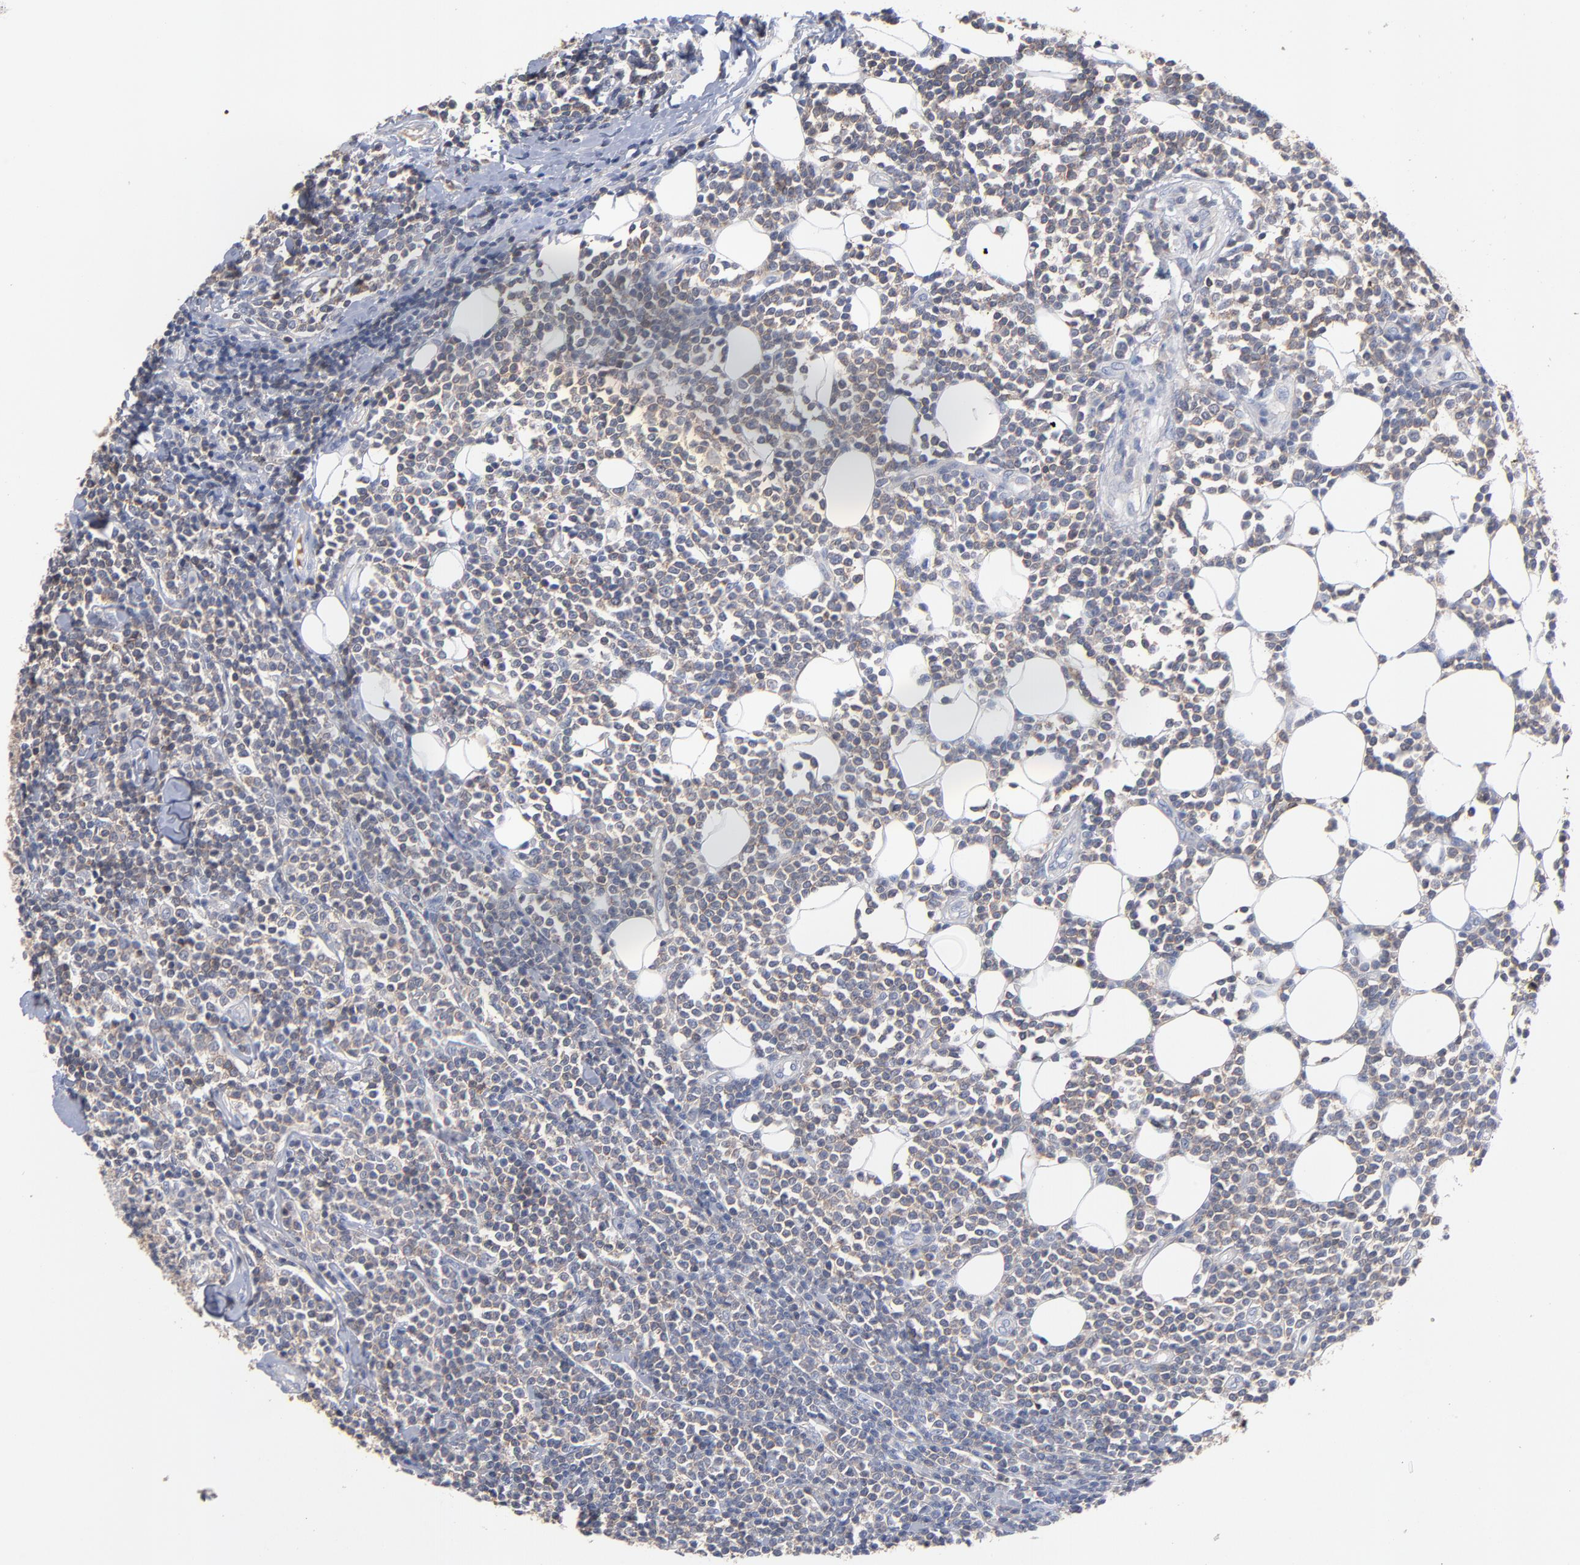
{"staining": {"intensity": "weak", "quantity": "25%-75%", "location": "cytoplasmic/membranous"}, "tissue": "lymphoma", "cell_type": "Tumor cells", "image_type": "cancer", "snomed": [{"axis": "morphology", "description": "Malignant lymphoma, non-Hodgkin's type, Low grade"}, {"axis": "topography", "description": "Soft tissue"}], "caption": "Immunohistochemistry of lymphoma displays low levels of weak cytoplasmic/membranous staining in approximately 25%-75% of tumor cells.", "gene": "PDLIM2", "patient": {"sex": "male", "age": 92}}